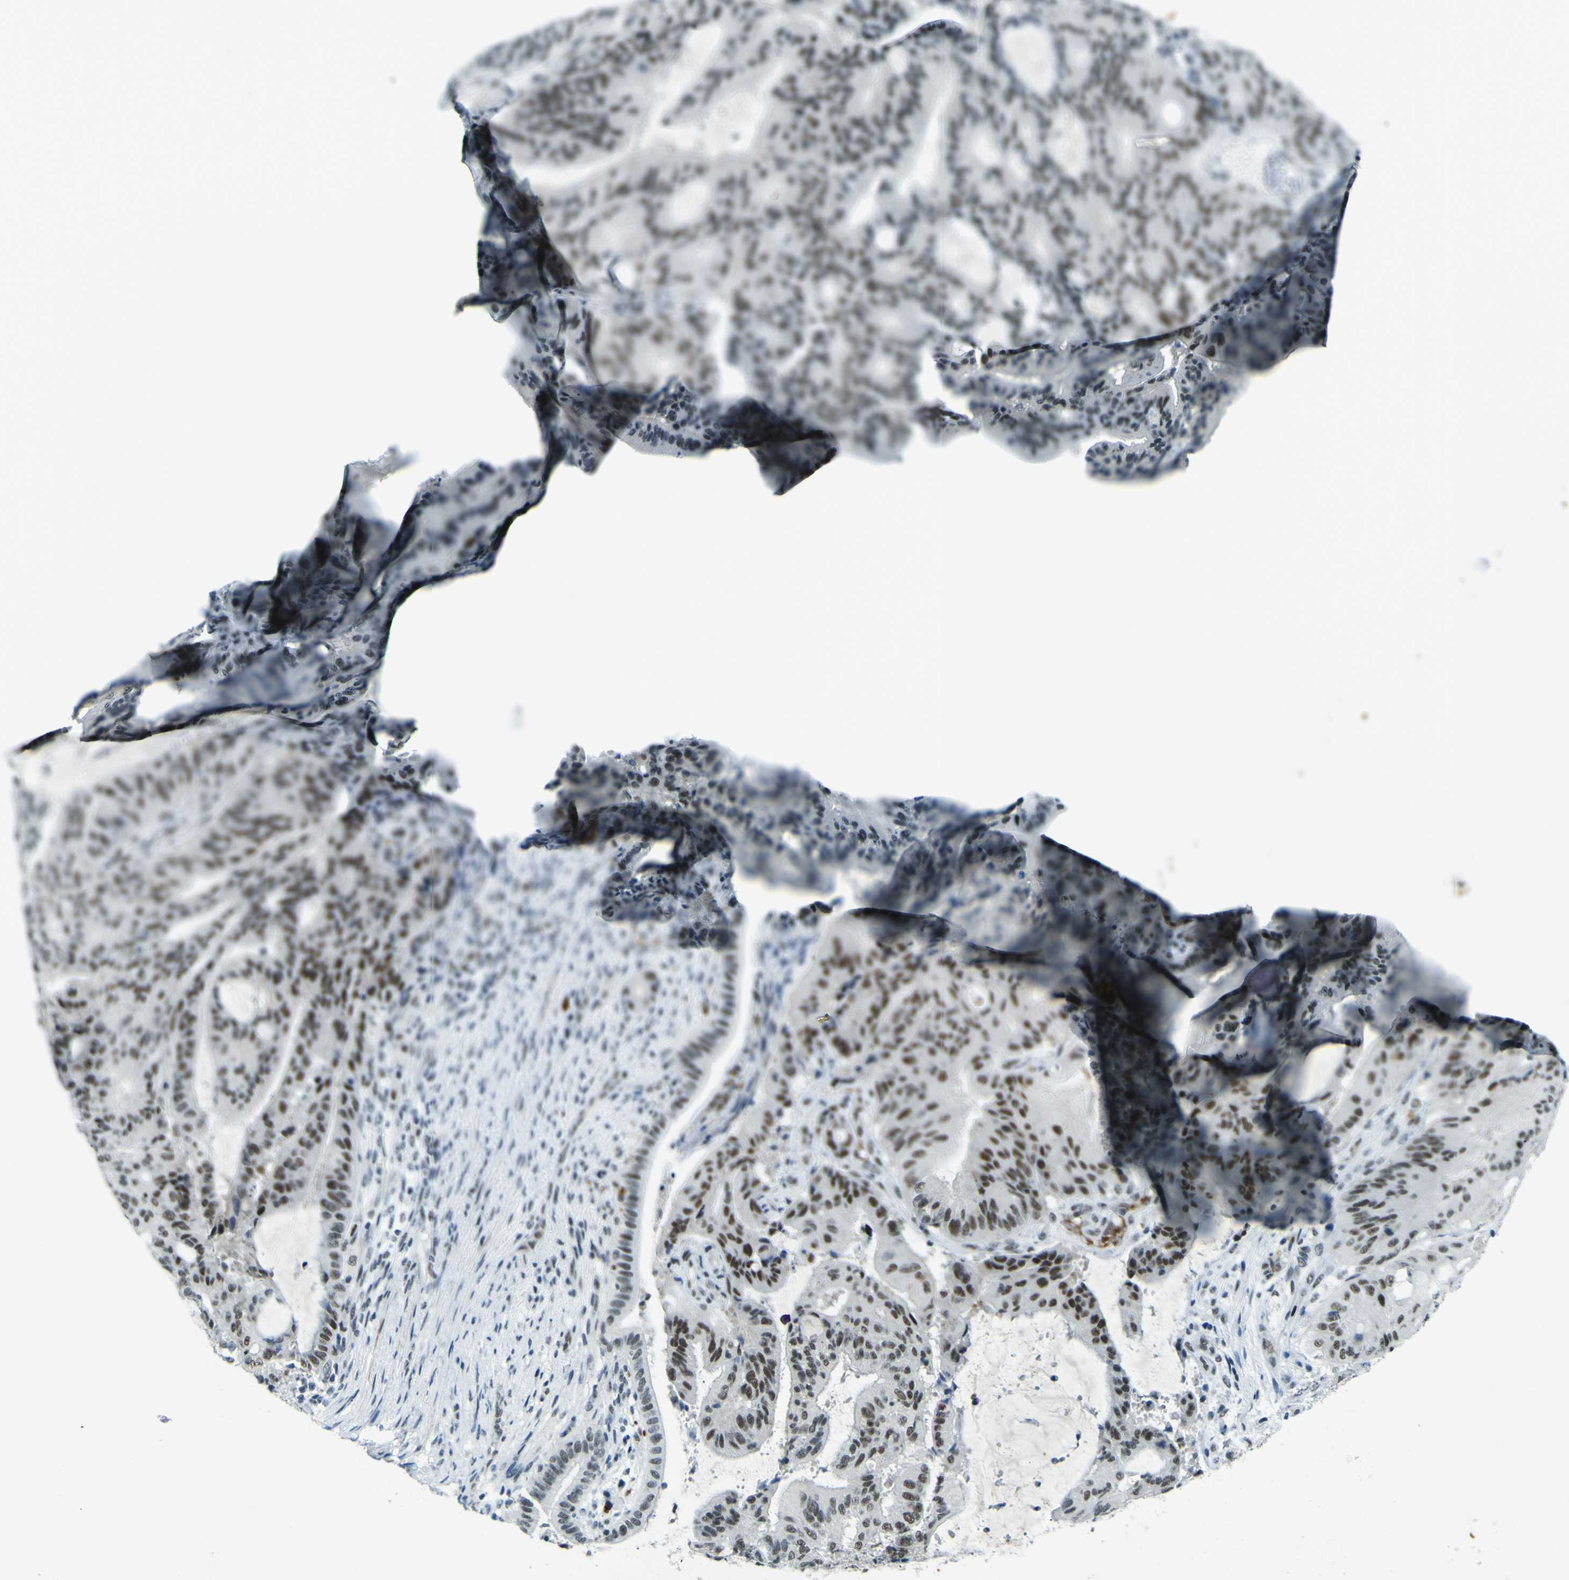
{"staining": {"intensity": "strong", "quantity": "25%-75%", "location": "nuclear"}, "tissue": "liver cancer", "cell_type": "Tumor cells", "image_type": "cancer", "snomed": [{"axis": "morphology", "description": "Cholangiocarcinoma"}, {"axis": "topography", "description": "Liver"}], "caption": "Immunohistochemistry (IHC) (DAB (3,3'-diaminobenzidine)) staining of human cholangiocarcinoma (liver) exhibits strong nuclear protein staining in about 25%-75% of tumor cells. (IHC, brightfield microscopy, high magnification).", "gene": "CEBPG", "patient": {"sex": "female", "age": 73}}